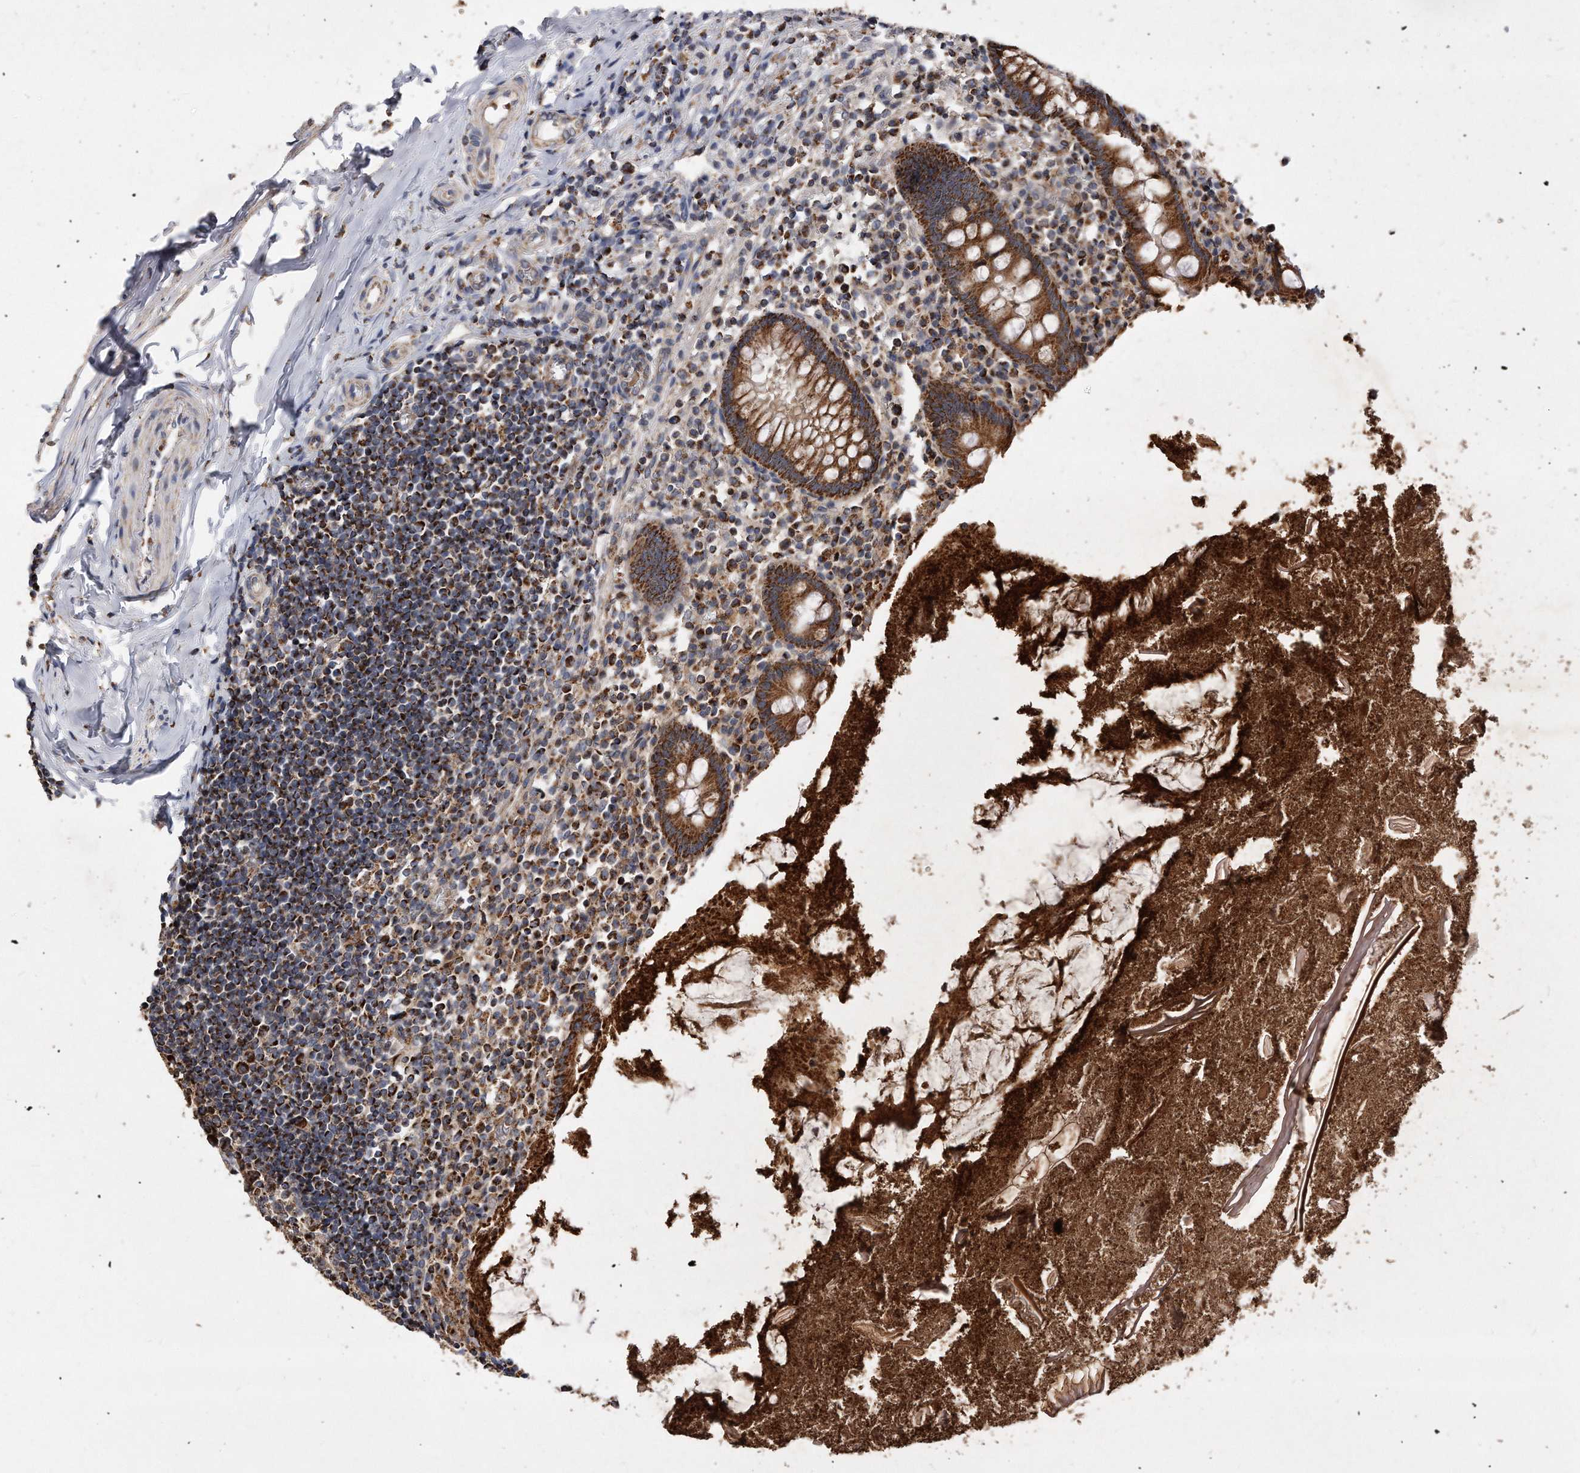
{"staining": {"intensity": "moderate", "quantity": ">75%", "location": "cytoplasmic/membranous"}, "tissue": "appendix", "cell_type": "Glandular cells", "image_type": "normal", "snomed": [{"axis": "morphology", "description": "Normal tissue, NOS"}, {"axis": "topography", "description": "Appendix"}], "caption": "The image demonstrates immunohistochemical staining of unremarkable appendix. There is moderate cytoplasmic/membranous expression is seen in approximately >75% of glandular cells. The staining was performed using DAB (3,3'-diaminobenzidine), with brown indicating positive protein expression. Nuclei are stained blue with hematoxylin.", "gene": "PPP5C", "patient": {"sex": "female", "age": 17}}